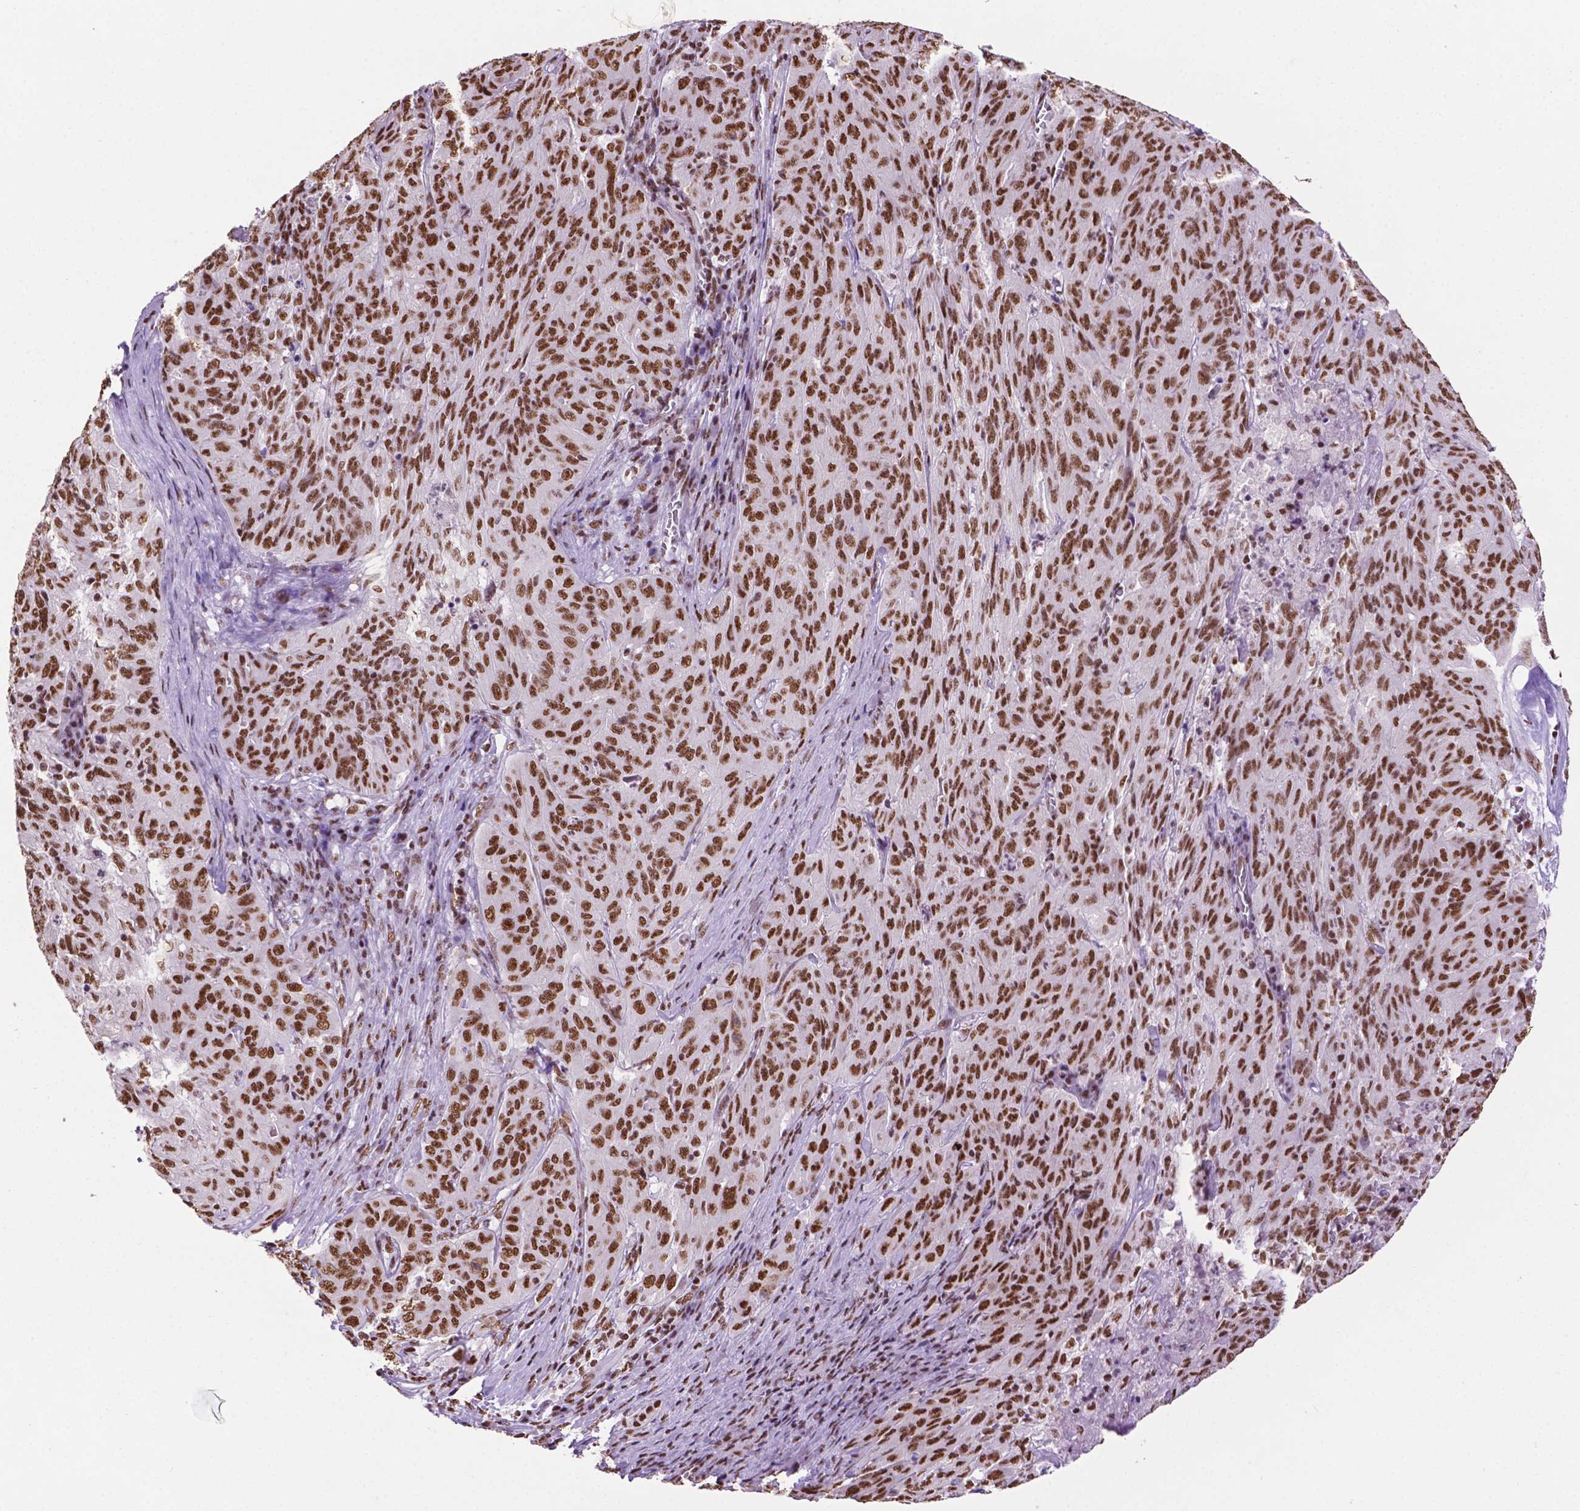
{"staining": {"intensity": "strong", "quantity": ">75%", "location": "nuclear"}, "tissue": "pancreatic cancer", "cell_type": "Tumor cells", "image_type": "cancer", "snomed": [{"axis": "morphology", "description": "Adenocarcinoma, NOS"}, {"axis": "topography", "description": "Pancreas"}], "caption": "This photomicrograph exhibits IHC staining of human pancreatic cancer, with high strong nuclear staining in approximately >75% of tumor cells.", "gene": "CCAR2", "patient": {"sex": "male", "age": 63}}